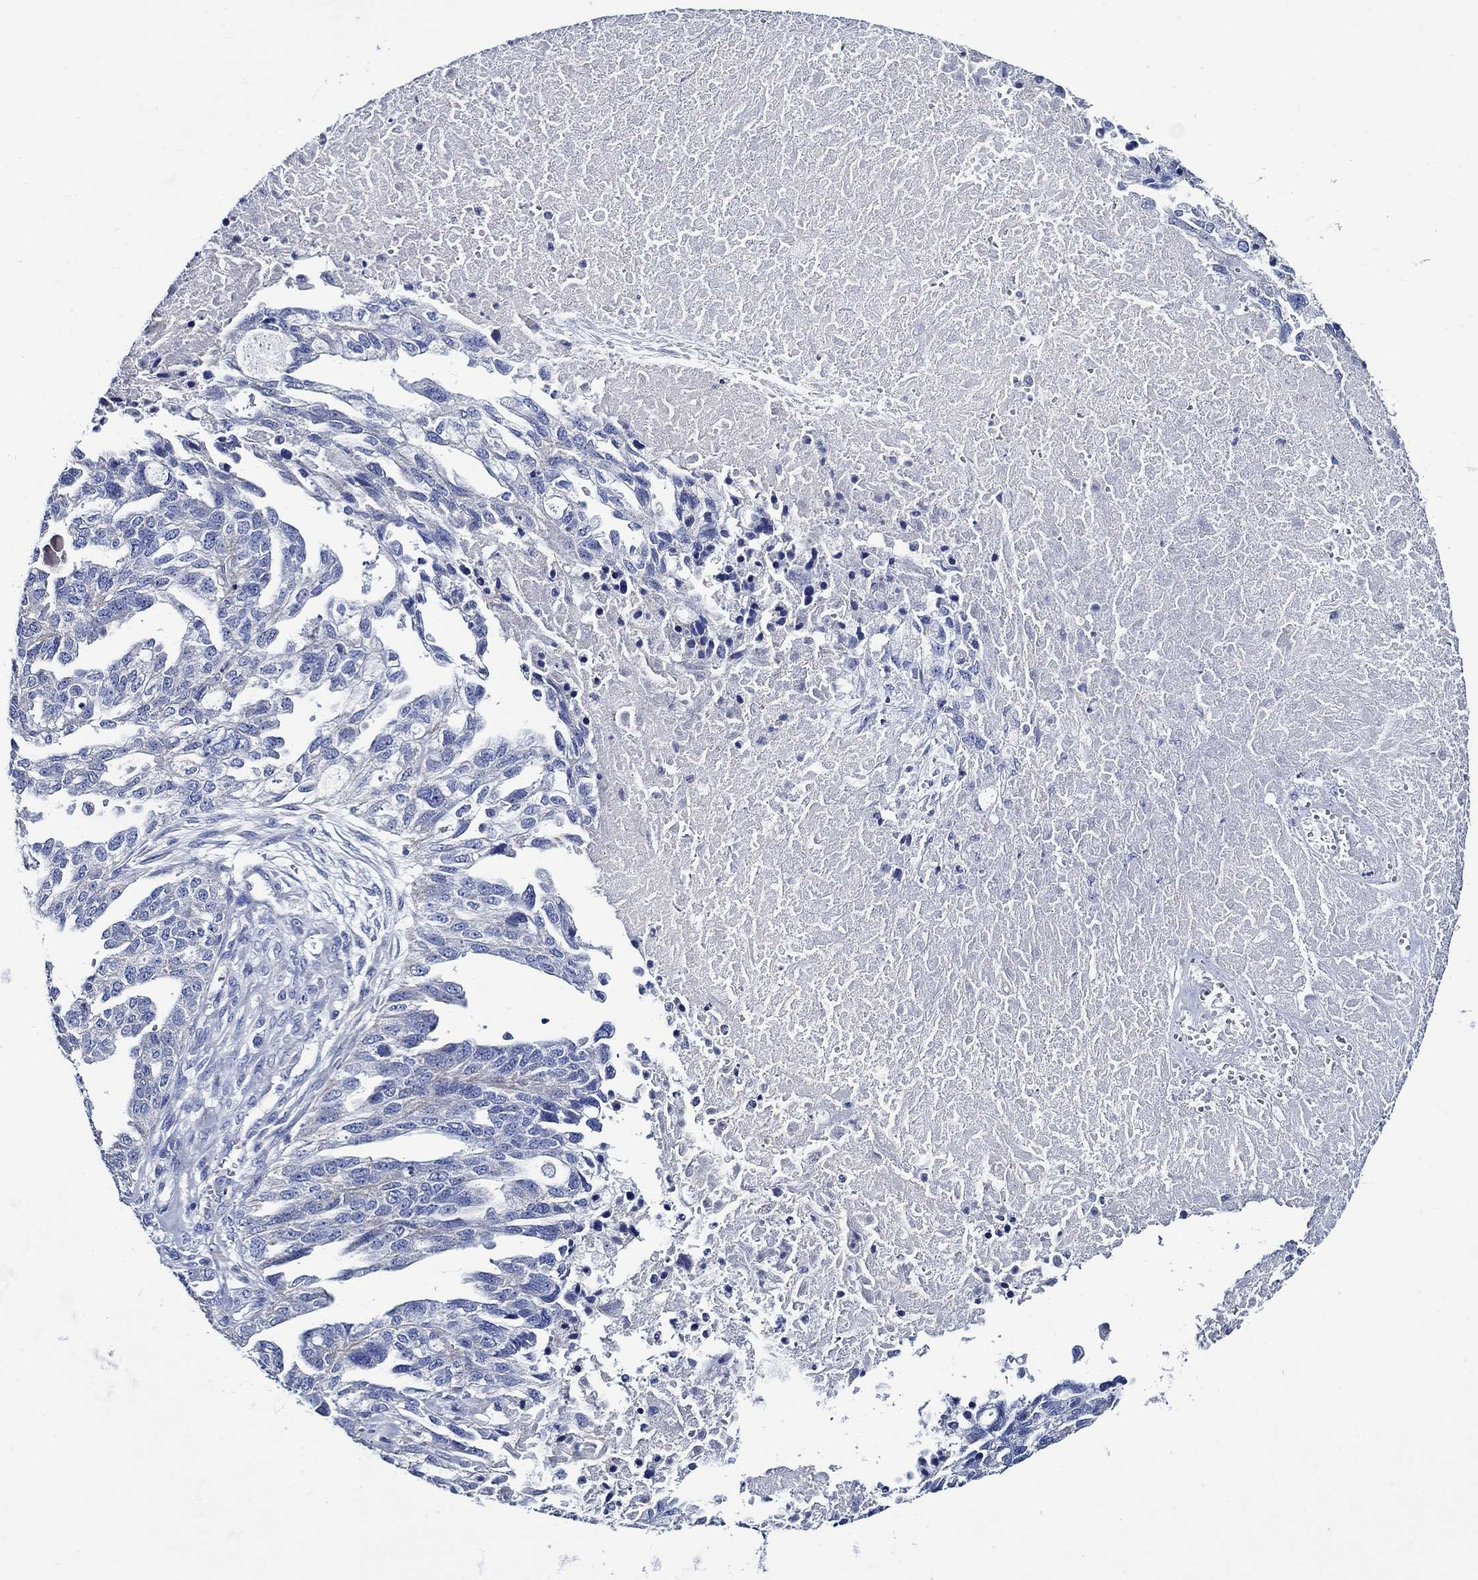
{"staining": {"intensity": "negative", "quantity": "none", "location": "none"}, "tissue": "ovarian cancer", "cell_type": "Tumor cells", "image_type": "cancer", "snomed": [{"axis": "morphology", "description": "Cystadenocarcinoma, serous, NOS"}, {"axis": "topography", "description": "Ovary"}], "caption": "IHC histopathology image of ovarian cancer (serous cystadenocarcinoma) stained for a protein (brown), which demonstrates no staining in tumor cells.", "gene": "SKOR1", "patient": {"sex": "female", "age": 51}}